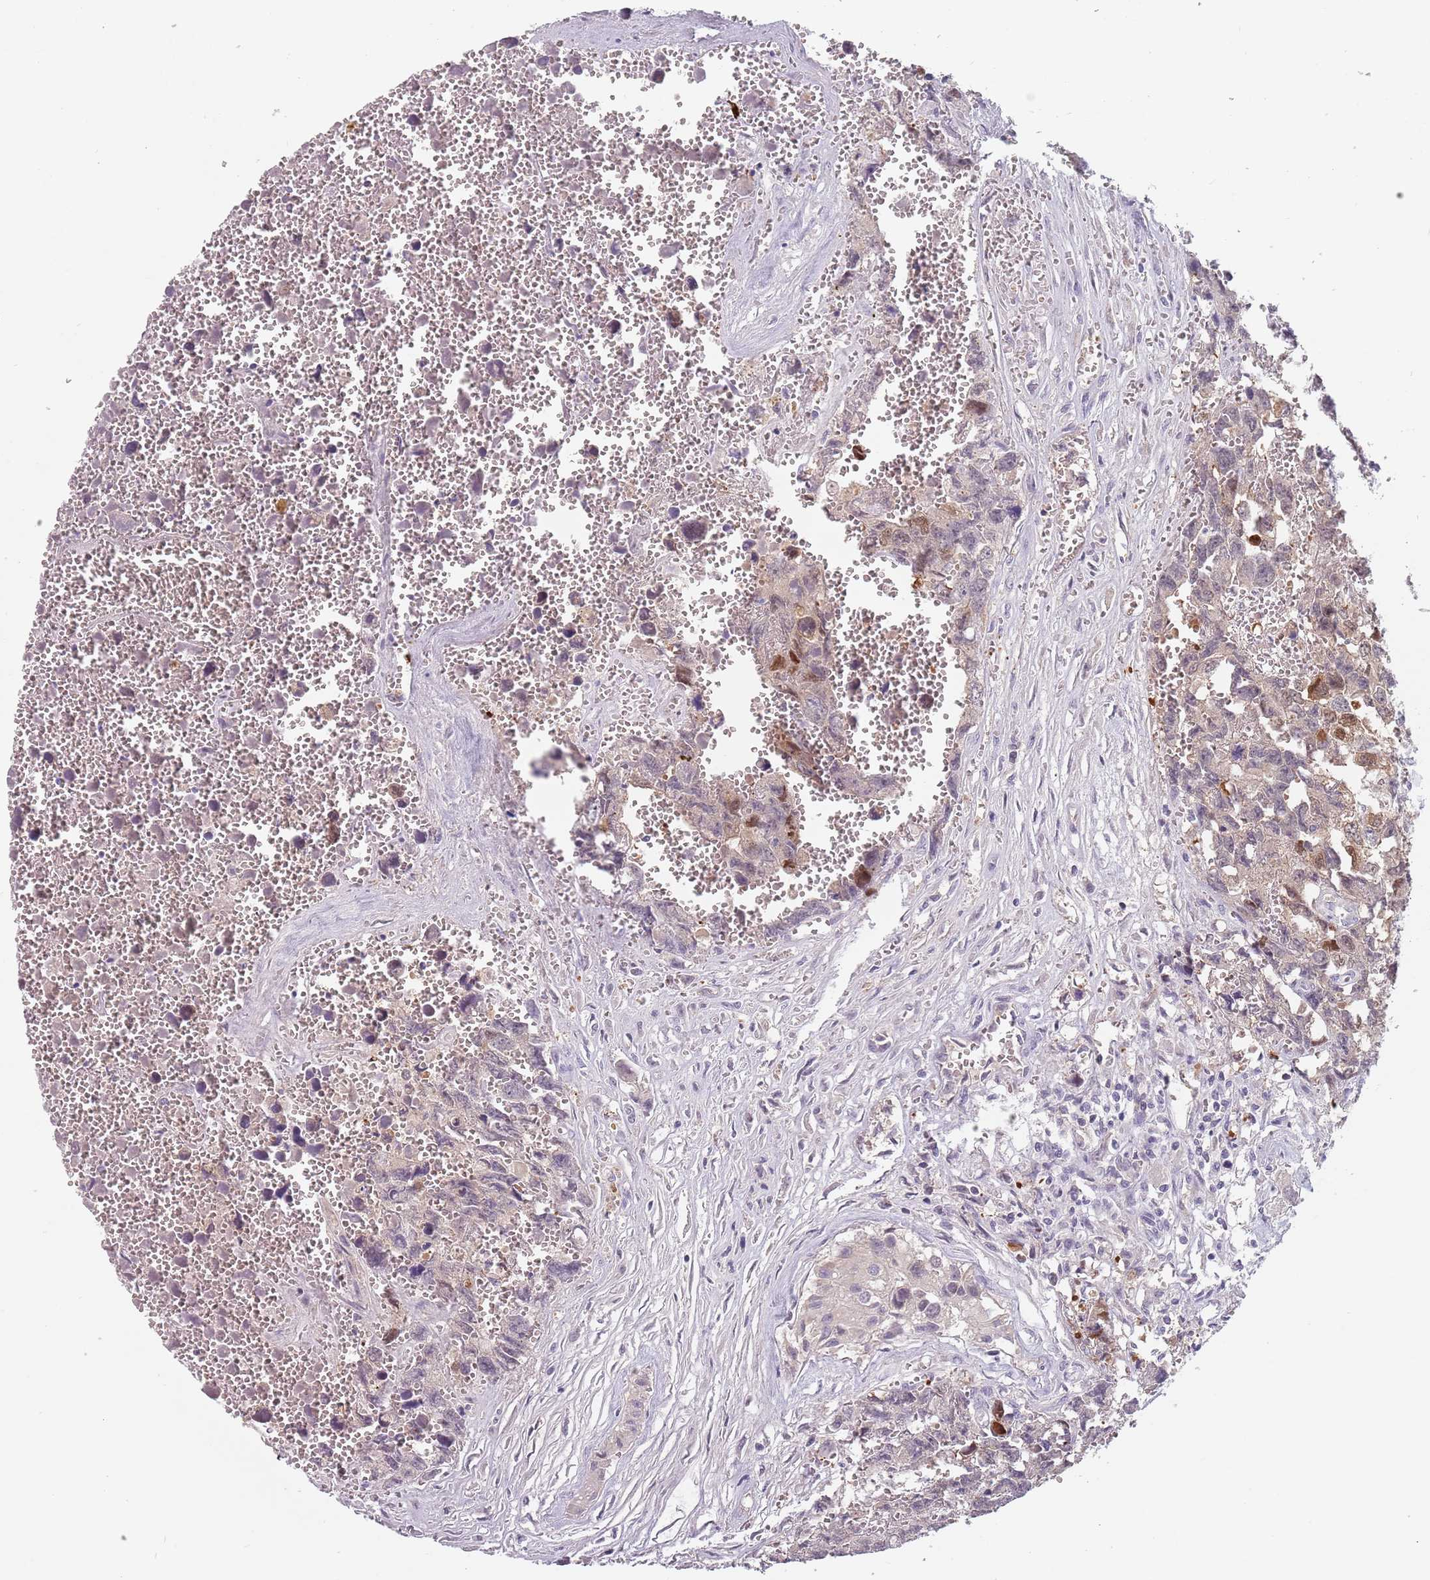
{"staining": {"intensity": "negative", "quantity": "none", "location": "none"}, "tissue": "testis cancer", "cell_type": "Tumor cells", "image_type": "cancer", "snomed": [{"axis": "morphology", "description": "Carcinoma, Embryonal, NOS"}, {"axis": "topography", "description": "Testis"}], "caption": "Immunohistochemistry of testis cancer reveals no expression in tumor cells. (DAB (3,3'-diaminobenzidine) IHC, high magnification).", "gene": "CEP19", "patient": {"sex": "male", "age": 31}}